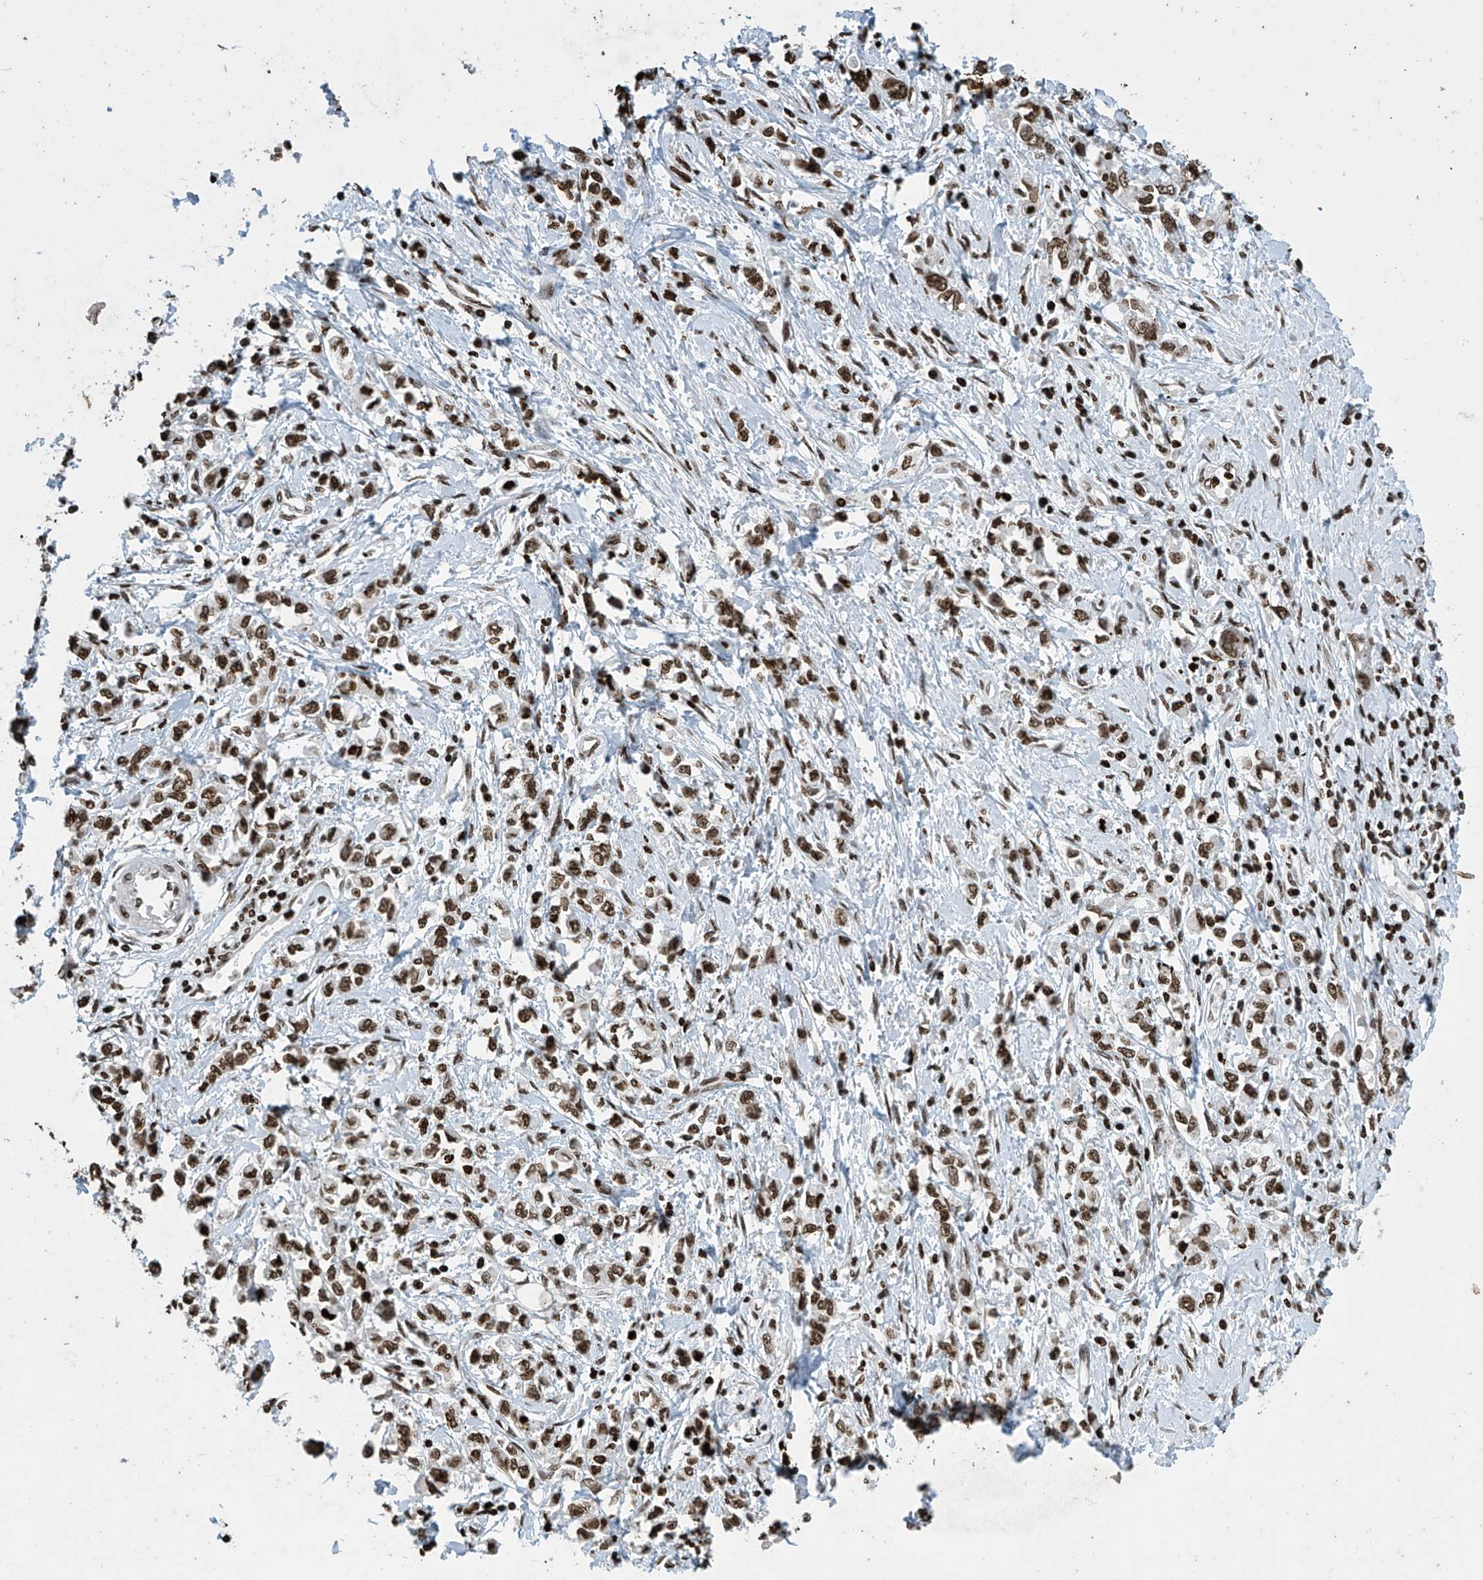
{"staining": {"intensity": "moderate", "quantity": ">75%", "location": "nuclear"}, "tissue": "stomach cancer", "cell_type": "Tumor cells", "image_type": "cancer", "snomed": [{"axis": "morphology", "description": "Adenocarcinoma, NOS"}, {"axis": "topography", "description": "Stomach"}], "caption": "About >75% of tumor cells in stomach adenocarcinoma exhibit moderate nuclear protein expression as visualized by brown immunohistochemical staining.", "gene": "H4C16", "patient": {"sex": "female", "age": 76}}